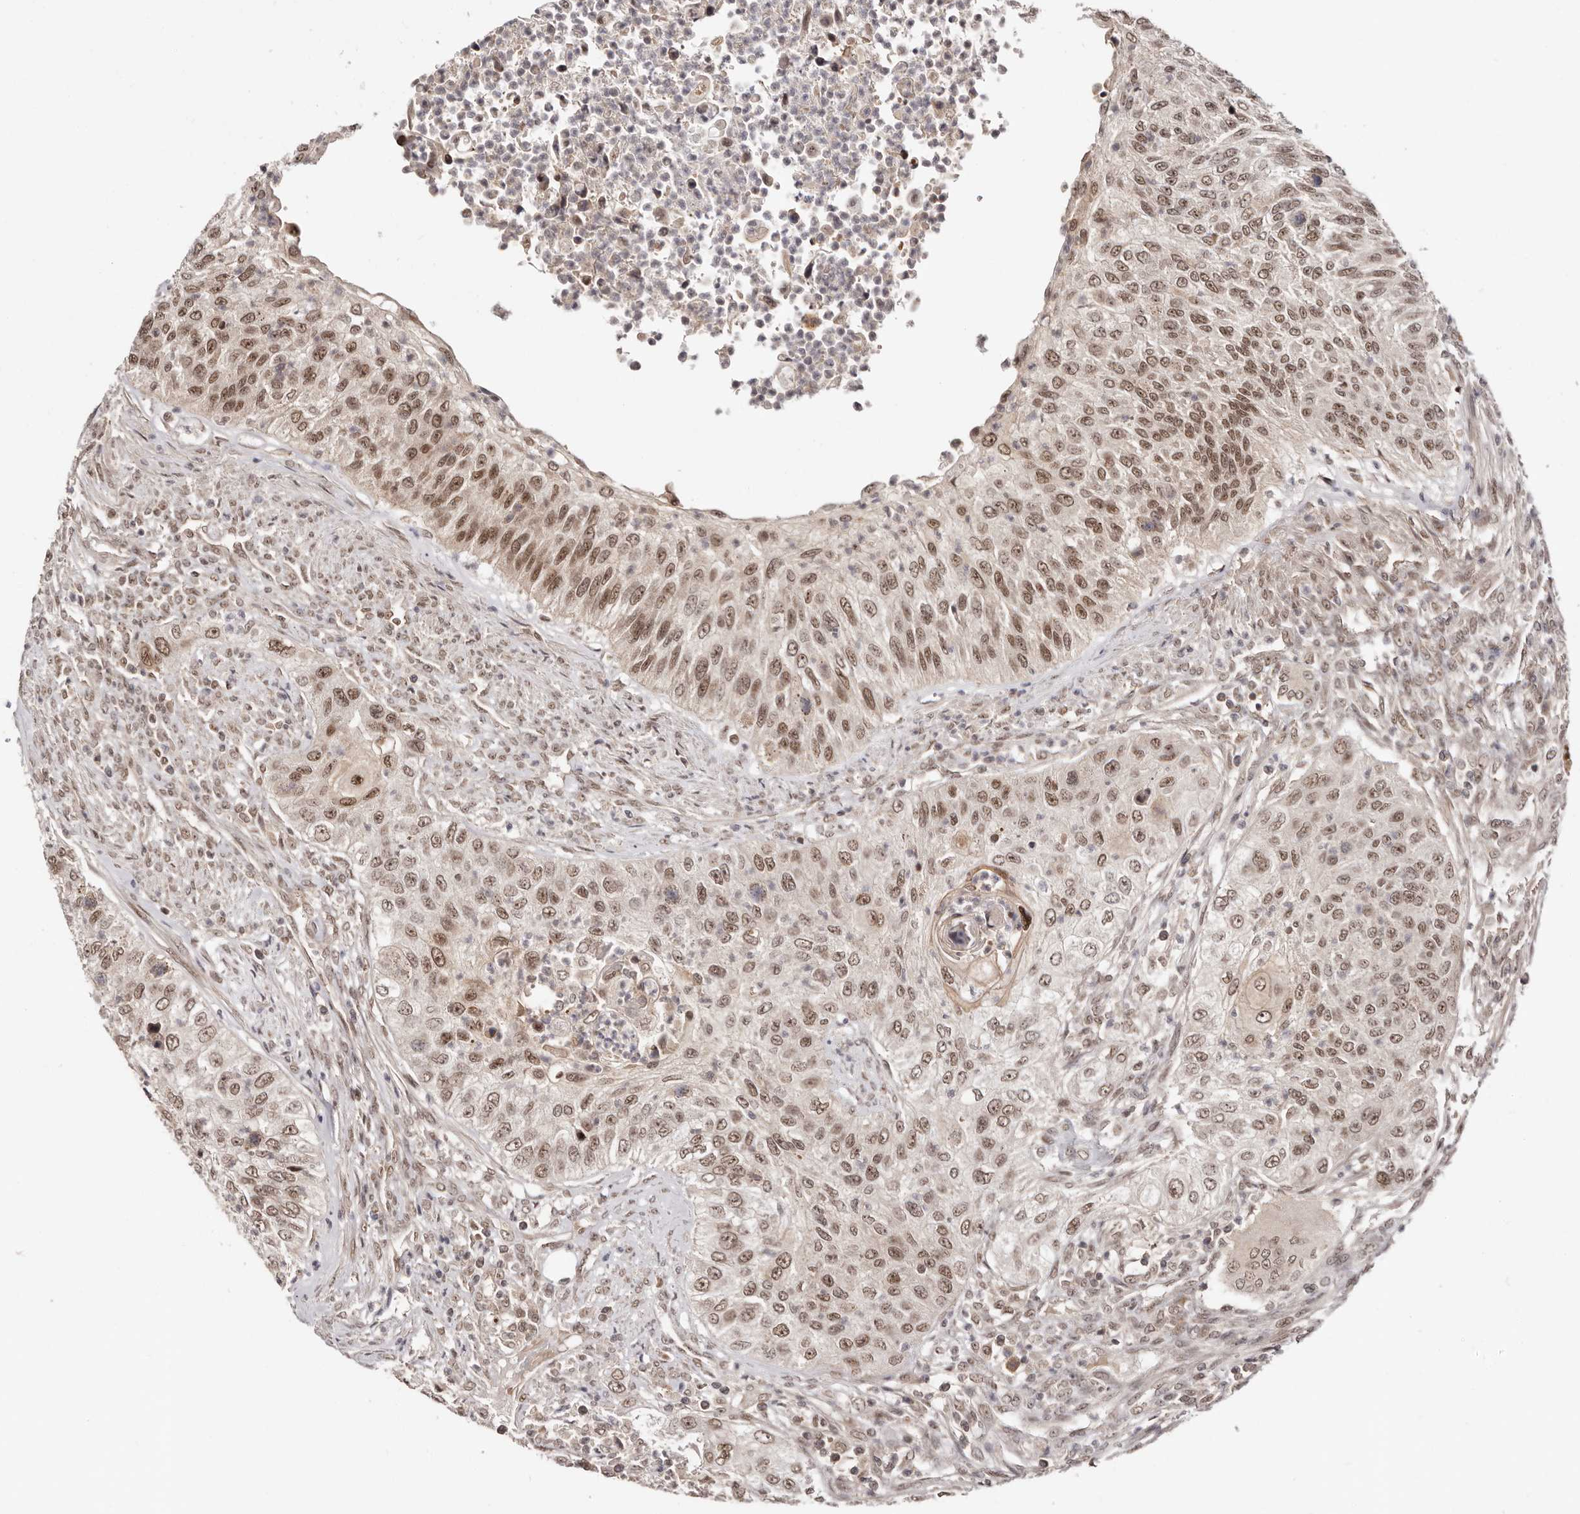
{"staining": {"intensity": "moderate", "quantity": ">75%", "location": "nuclear"}, "tissue": "urothelial cancer", "cell_type": "Tumor cells", "image_type": "cancer", "snomed": [{"axis": "morphology", "description": "Urothelial carcinoma, High grade"}, {"axis": "topography", "description": "Urinary bladder"}], "caption": "Human urothelial cancer stained with a brown dye reveals moderate nuclear positive staining in about >75% of tumor cells.", "gene": "MED8", "patient": {"sex": "female", "age": 60}}